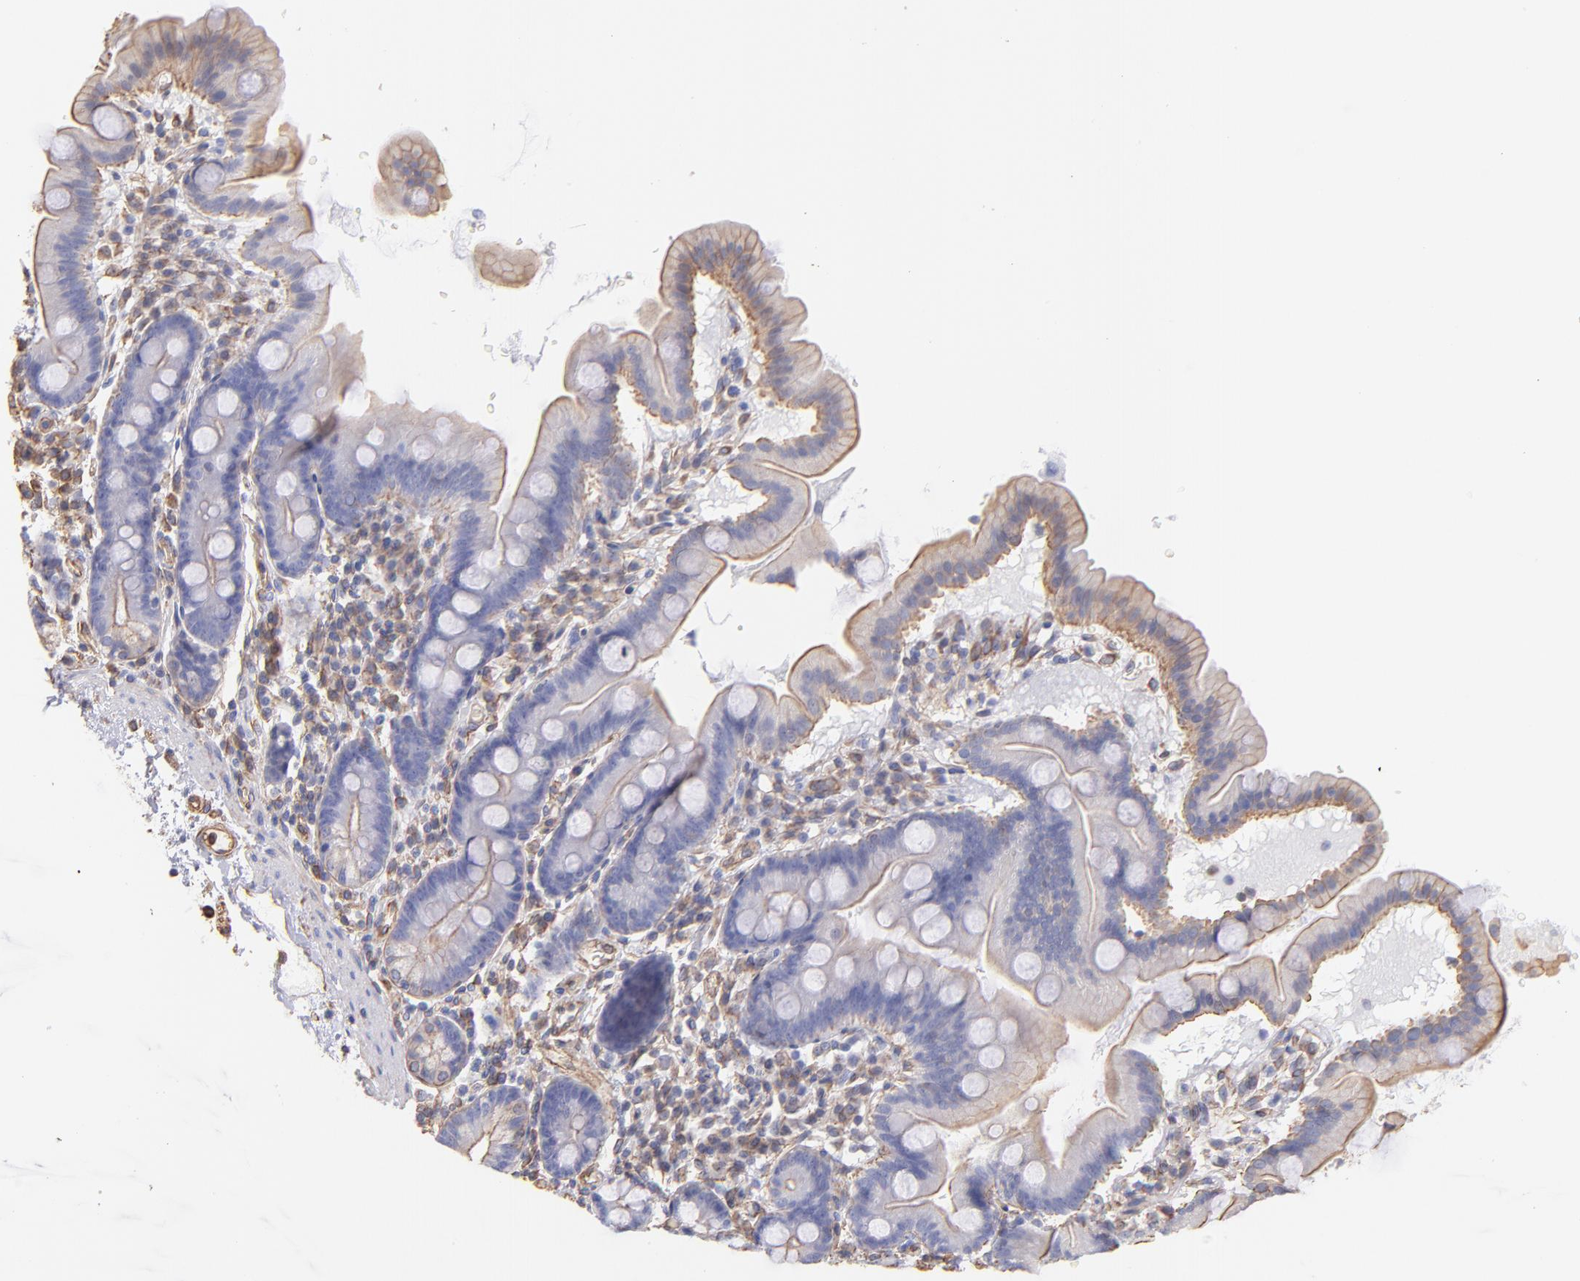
{"staining": {"intensity": "moderate", "quantity": ">75%", "location": "cytoplasmic/membranous"}, "tissue": "duodenum", "cell_type": "Glandular cells", "image_type": "normal", "snomed": [{"axis": "morphology", "description": "Normal tissue, NOS"}, {"axis": "topography", "description": "Duodenum"}], "caption": "Glandular cells display moderate cytoplasmic/membranous staining in approximately >75% of cells in normal duodenum.", "gene": "PLEC", "patient": {"sex": "male", "age": 50}}